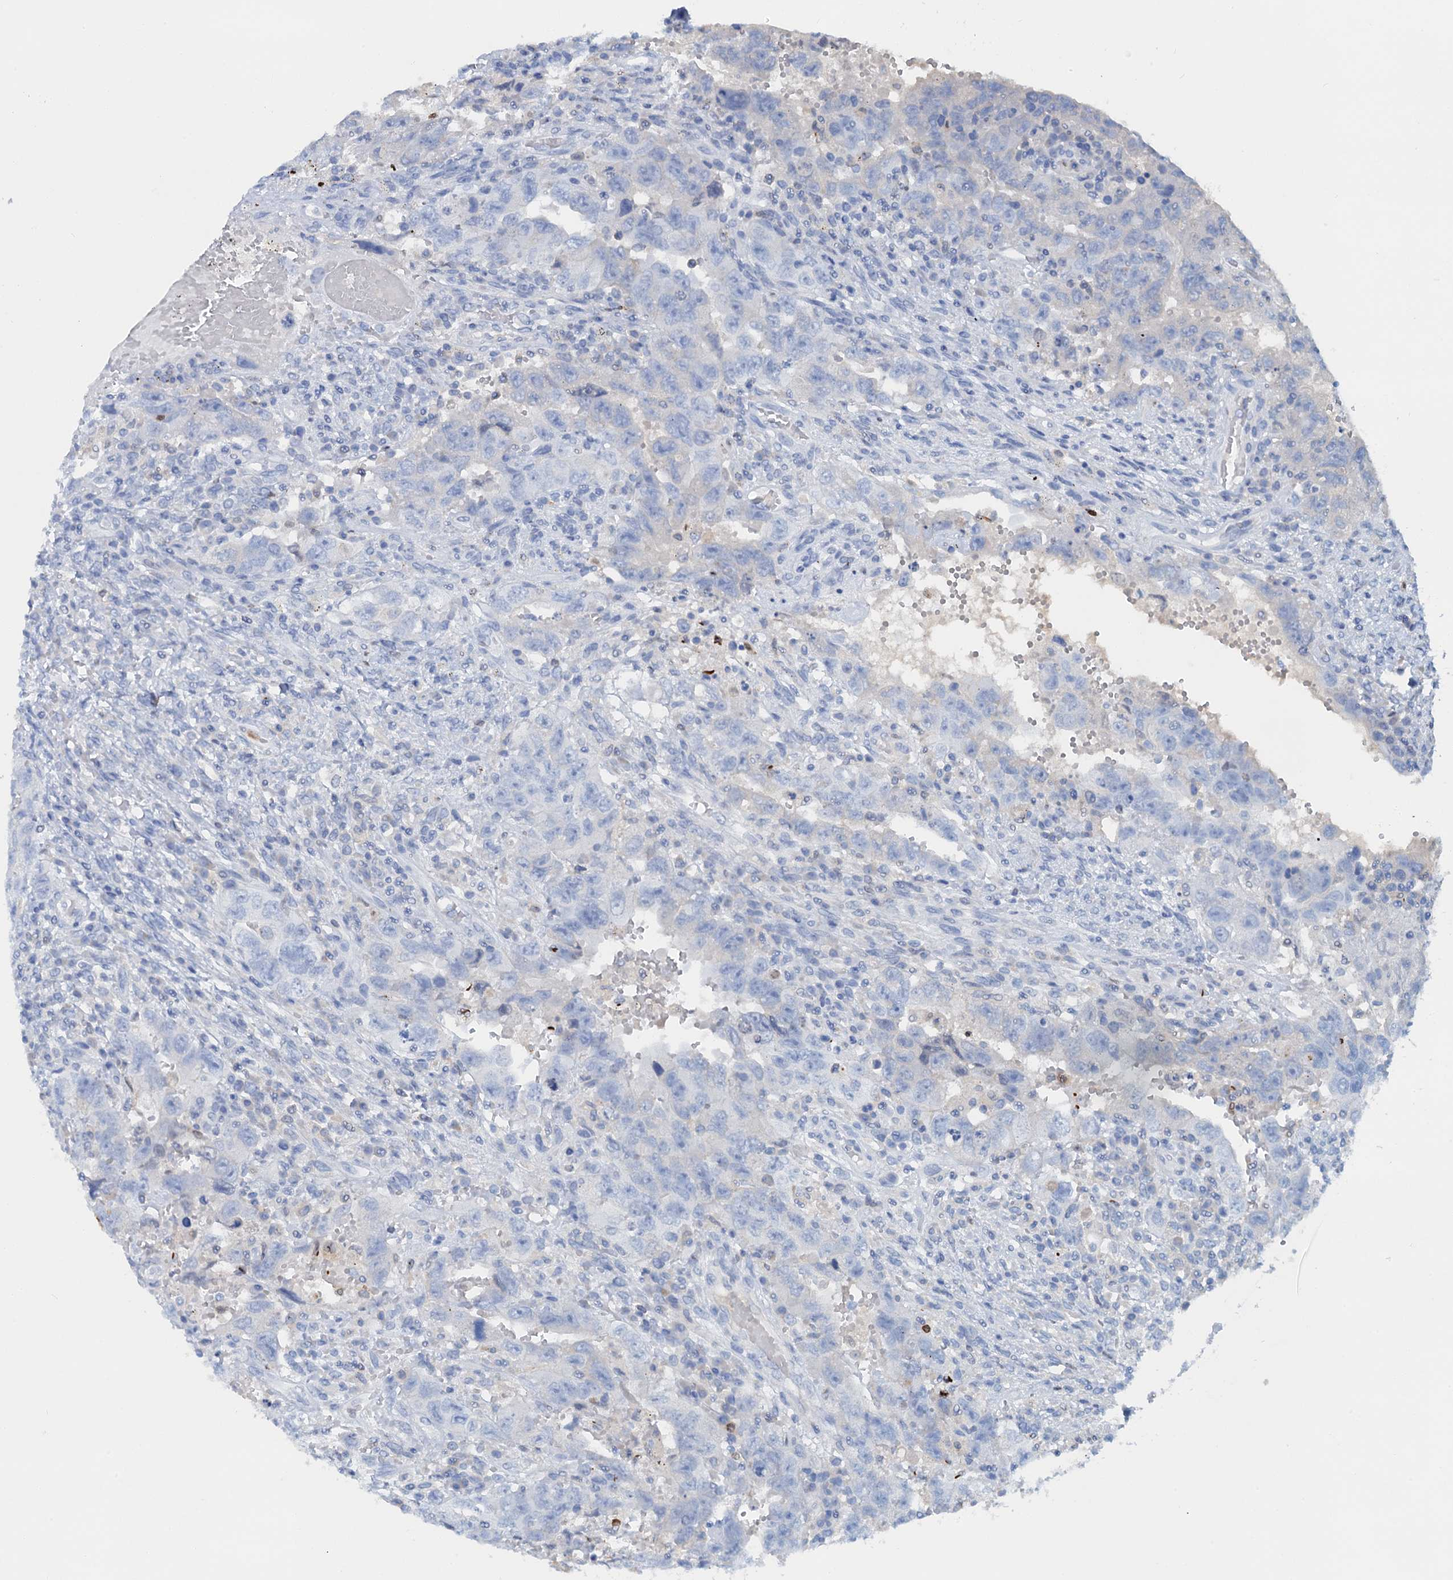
{"staining": {"intensity": "negative", "quantity": "none", "location": "none"}, "tissue": "testis cancer", "cell_type": "Tumor cells", "image_type": "cancer", "snomed": [{"axis": "morphology", "description": "Carcinoma, Embryonal, NOS"}, {"axis": "topography", "description": "Testis"}], "caption": "An immunohistochemistry histopathology image of testis cancer is shown. There is no staining in tumor cells of testis cancer.", "gene": "OTOA", "patient": {"sex": "male", "age": 26}}